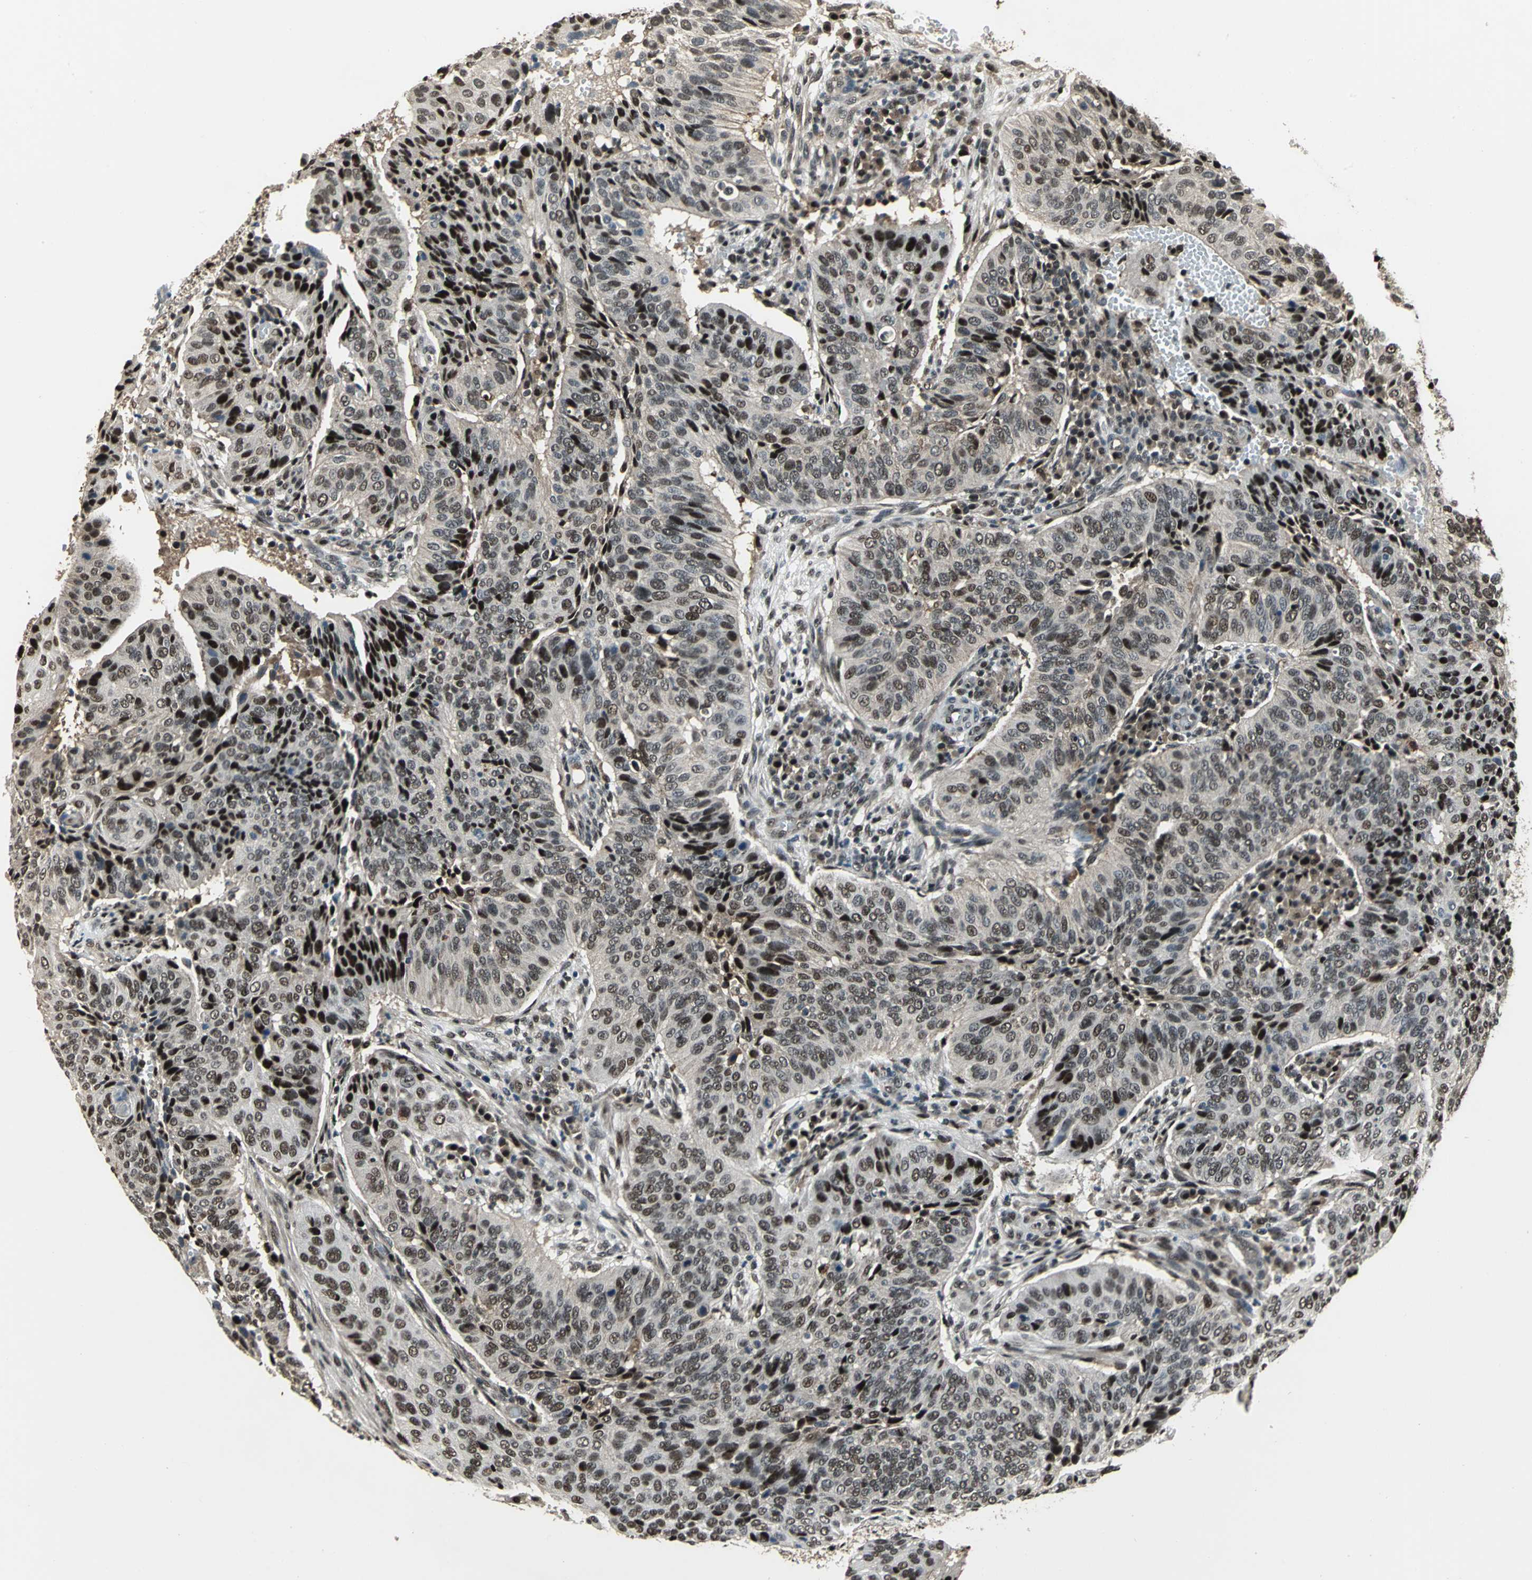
{"staining": {"intensity": "strong", "quantity": "25%-75%", "location": "nuclear"}, "tissue": "cervical cancer", "cell_type": "Tumor cells", "image_type": "cancer", "snomed": [{"axis": "morphology", "description": "Squamous cell carcinoma, NOS"}, {"axis": "topography", "description": "Cervix"}], "caption": "Brown immunohistochemical staining in cervical squamous cell carcinoma reveals strong nuclear expression in about 25%-75% of tumor cells.", "gene": "MIS18BP1", "patient": {"sex": "female", "age": 39}}